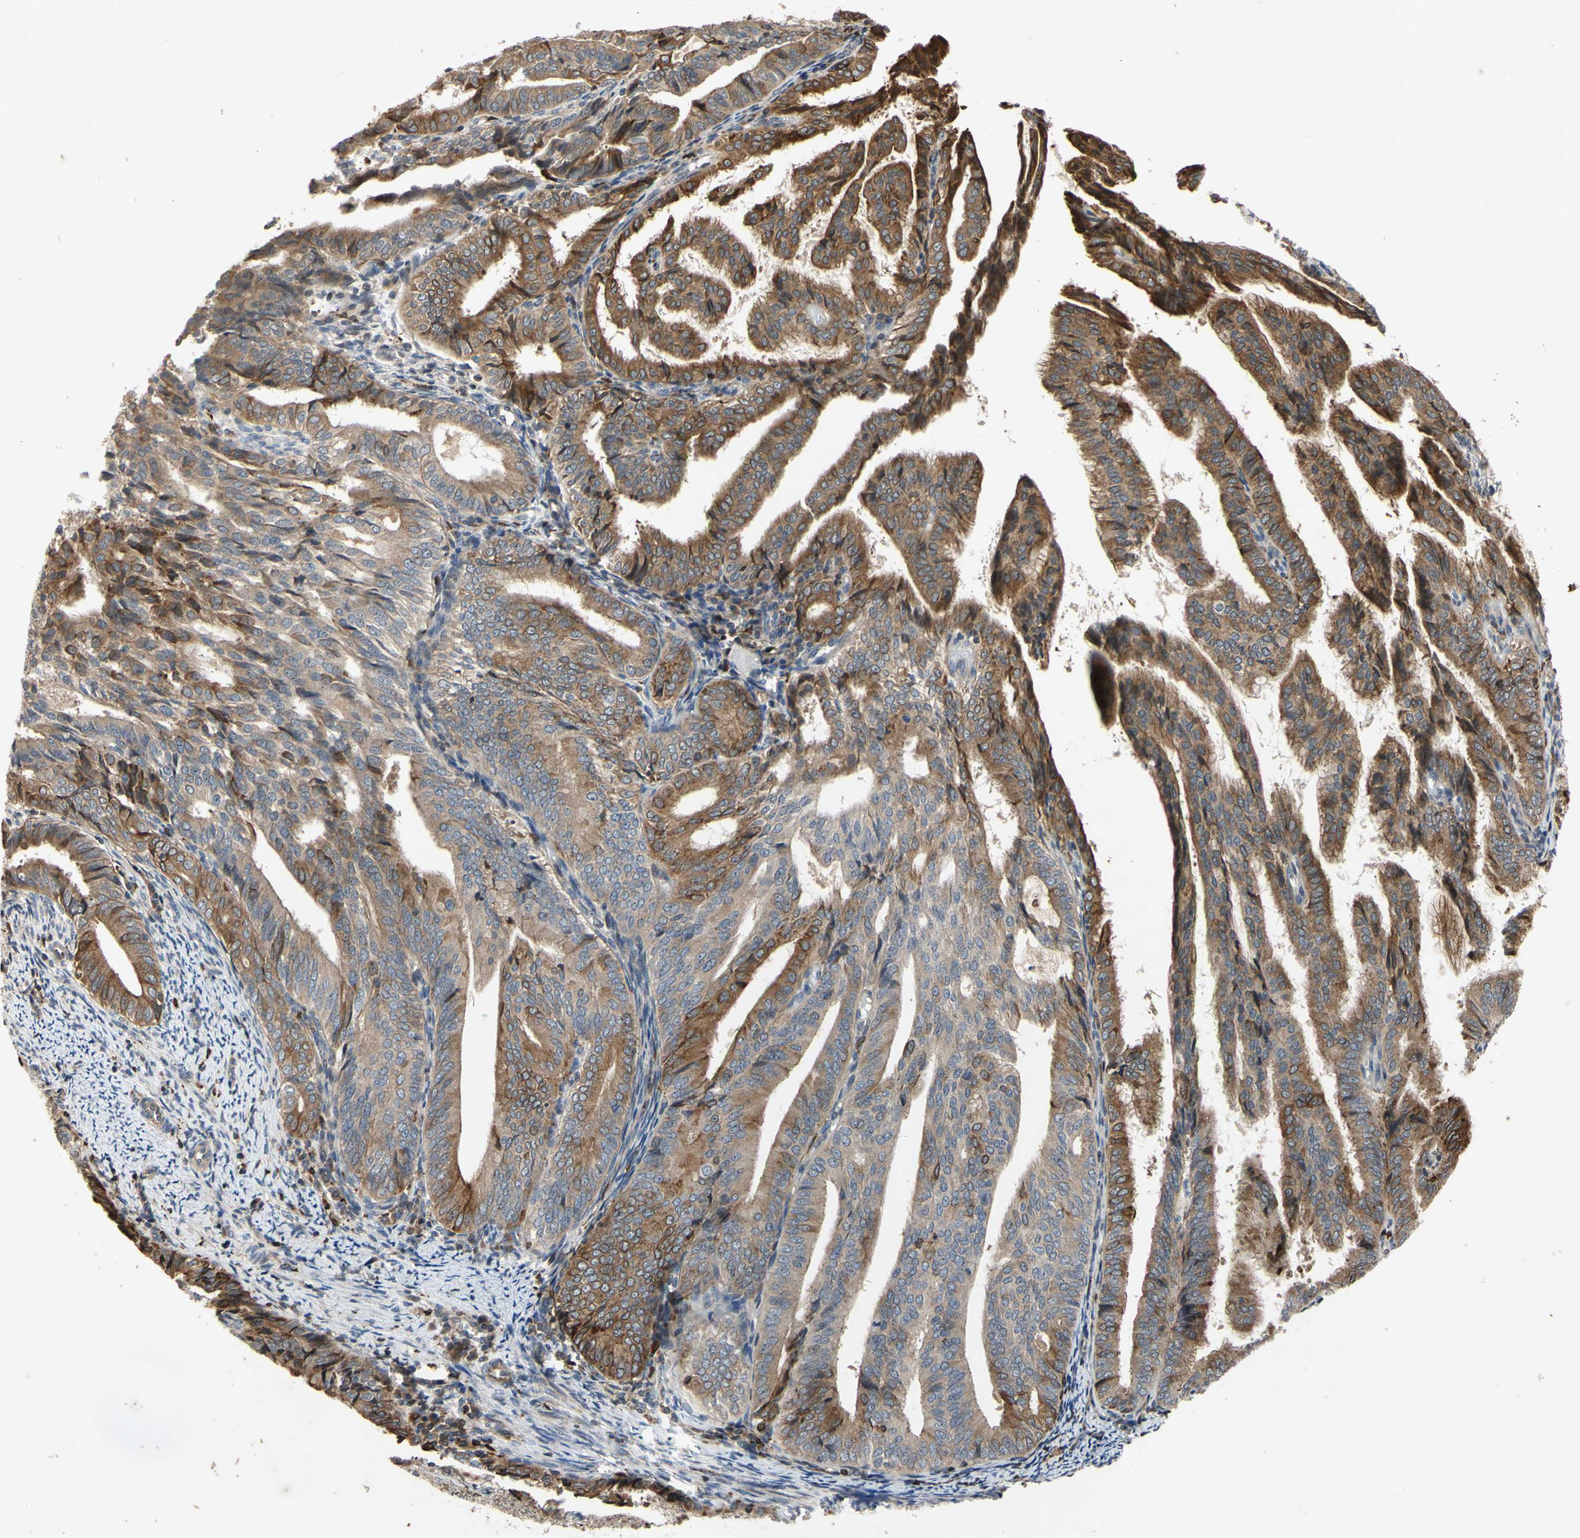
{"staining": {"intensity": "strong", "quantity": ">75%", "location": "cytoplasmic/membranous"}, "tissue": "endometrial cancer", "cell_type": "Tumor cells", "image_type": "cancer", "snomed": [{"axis": "morphology", "description": "Adenocarcinoma, NOS"}, {"axis": "topography", "description": "Endometrium"}], "caption": "Adenocarcinoma (endometrial) tissue displays strong cytoplasmic/membranous positivity in approximately >75% of tumor cells (DAB (3,3'-diaminobenzidine) IHC with brightfield microscopy, high magnification).", "gene": "PLXNA2", "patient": {"sex": "female", "age": 58}}